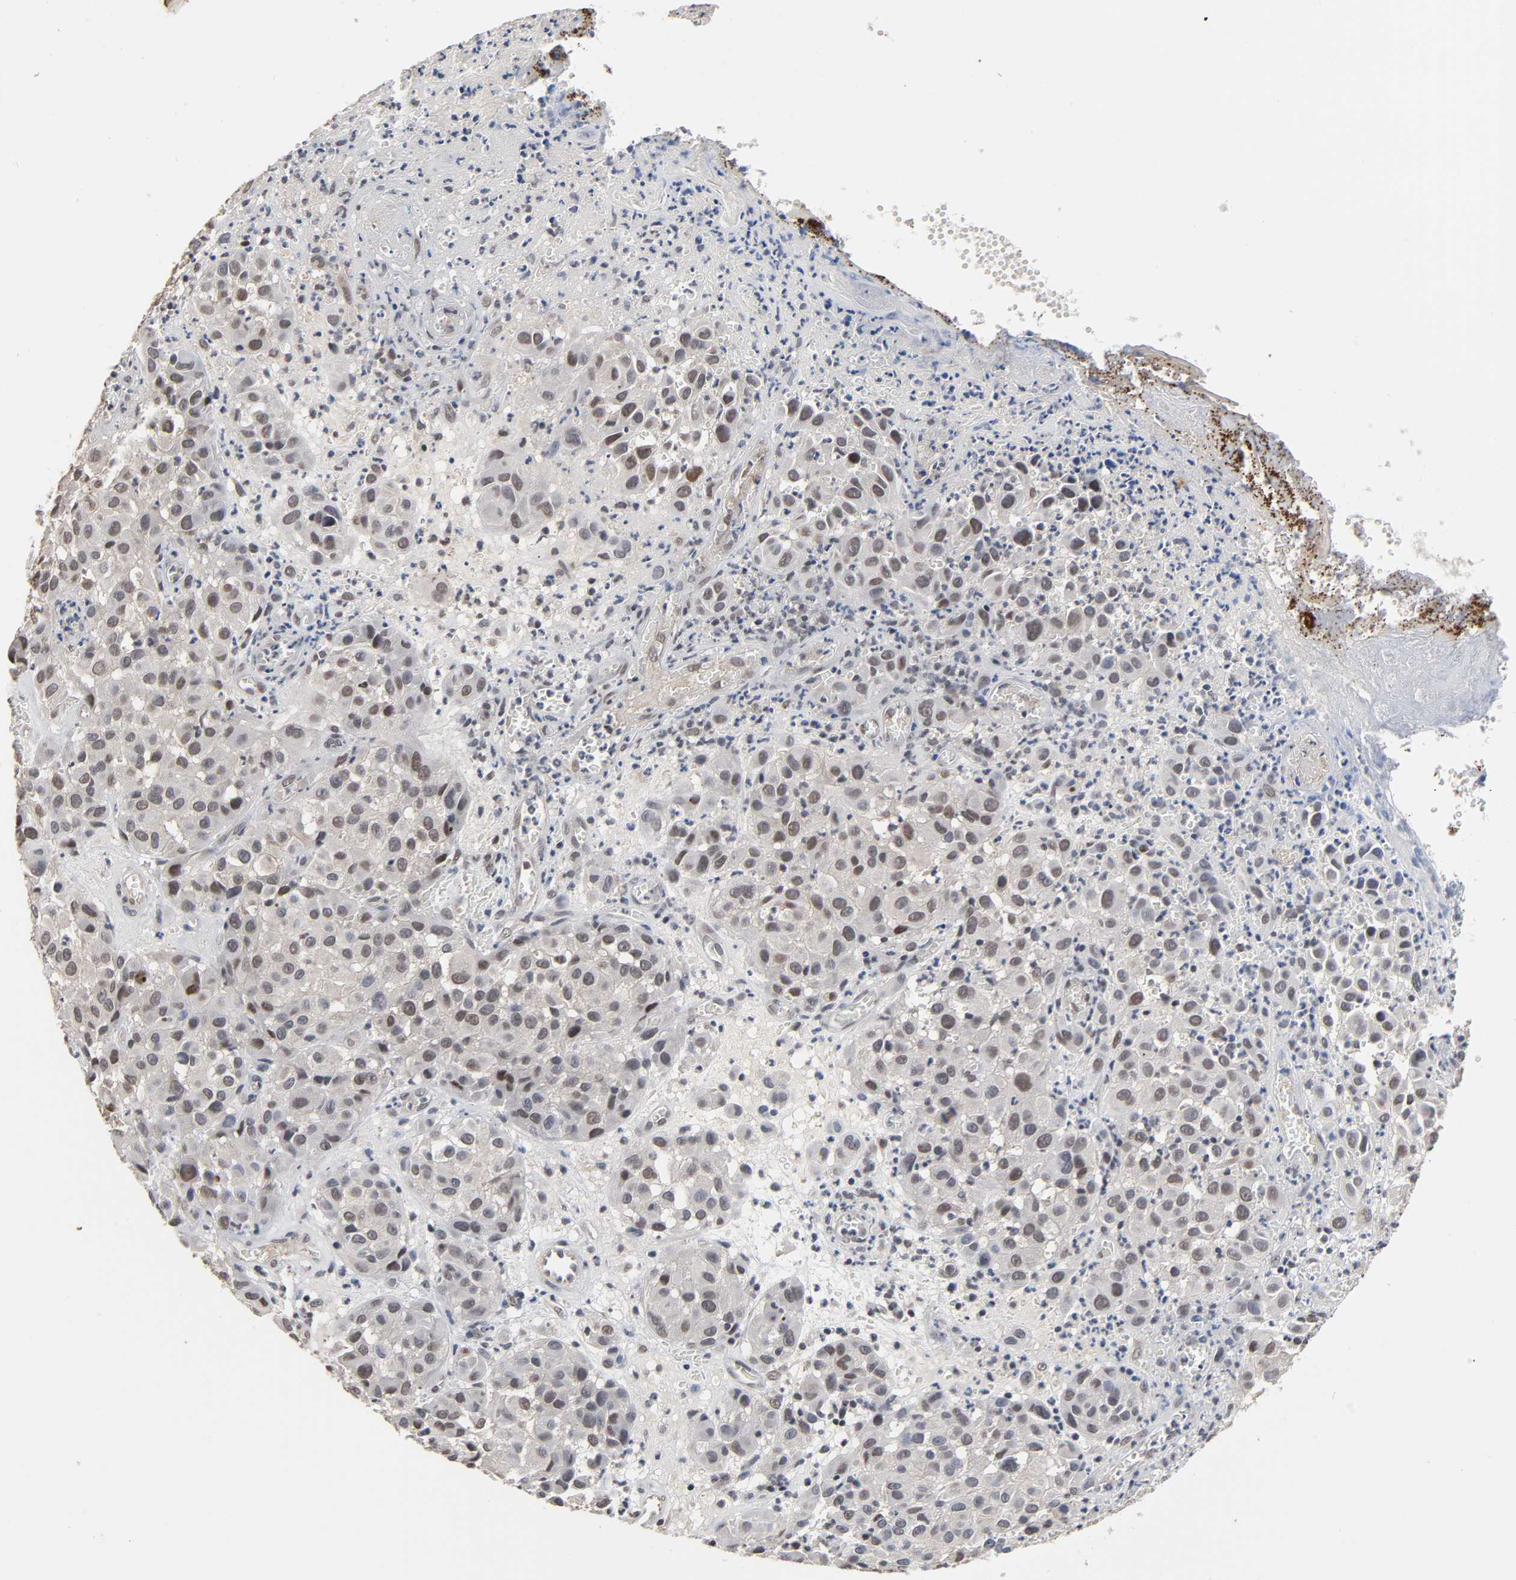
{"staining": {"intensity": "moderate", "quantity": "25%-75%", "location": "nuclear"}, "tissue": "melanoma", "cell_type": "Tumor cells", "image_type": "cancer", "snomed": [{"axis": "morphology", "description": "Malignant melanoma, NOS"}, {"axis": "topography", "description": "Skin"}], "caption": "A photomicrograph of human malignant melanoma stained for a protein displays moderate nuclear brown staining in tumor cells.", "gene": "HTR1E", "patient": {"sex": "female", "age": 21}}